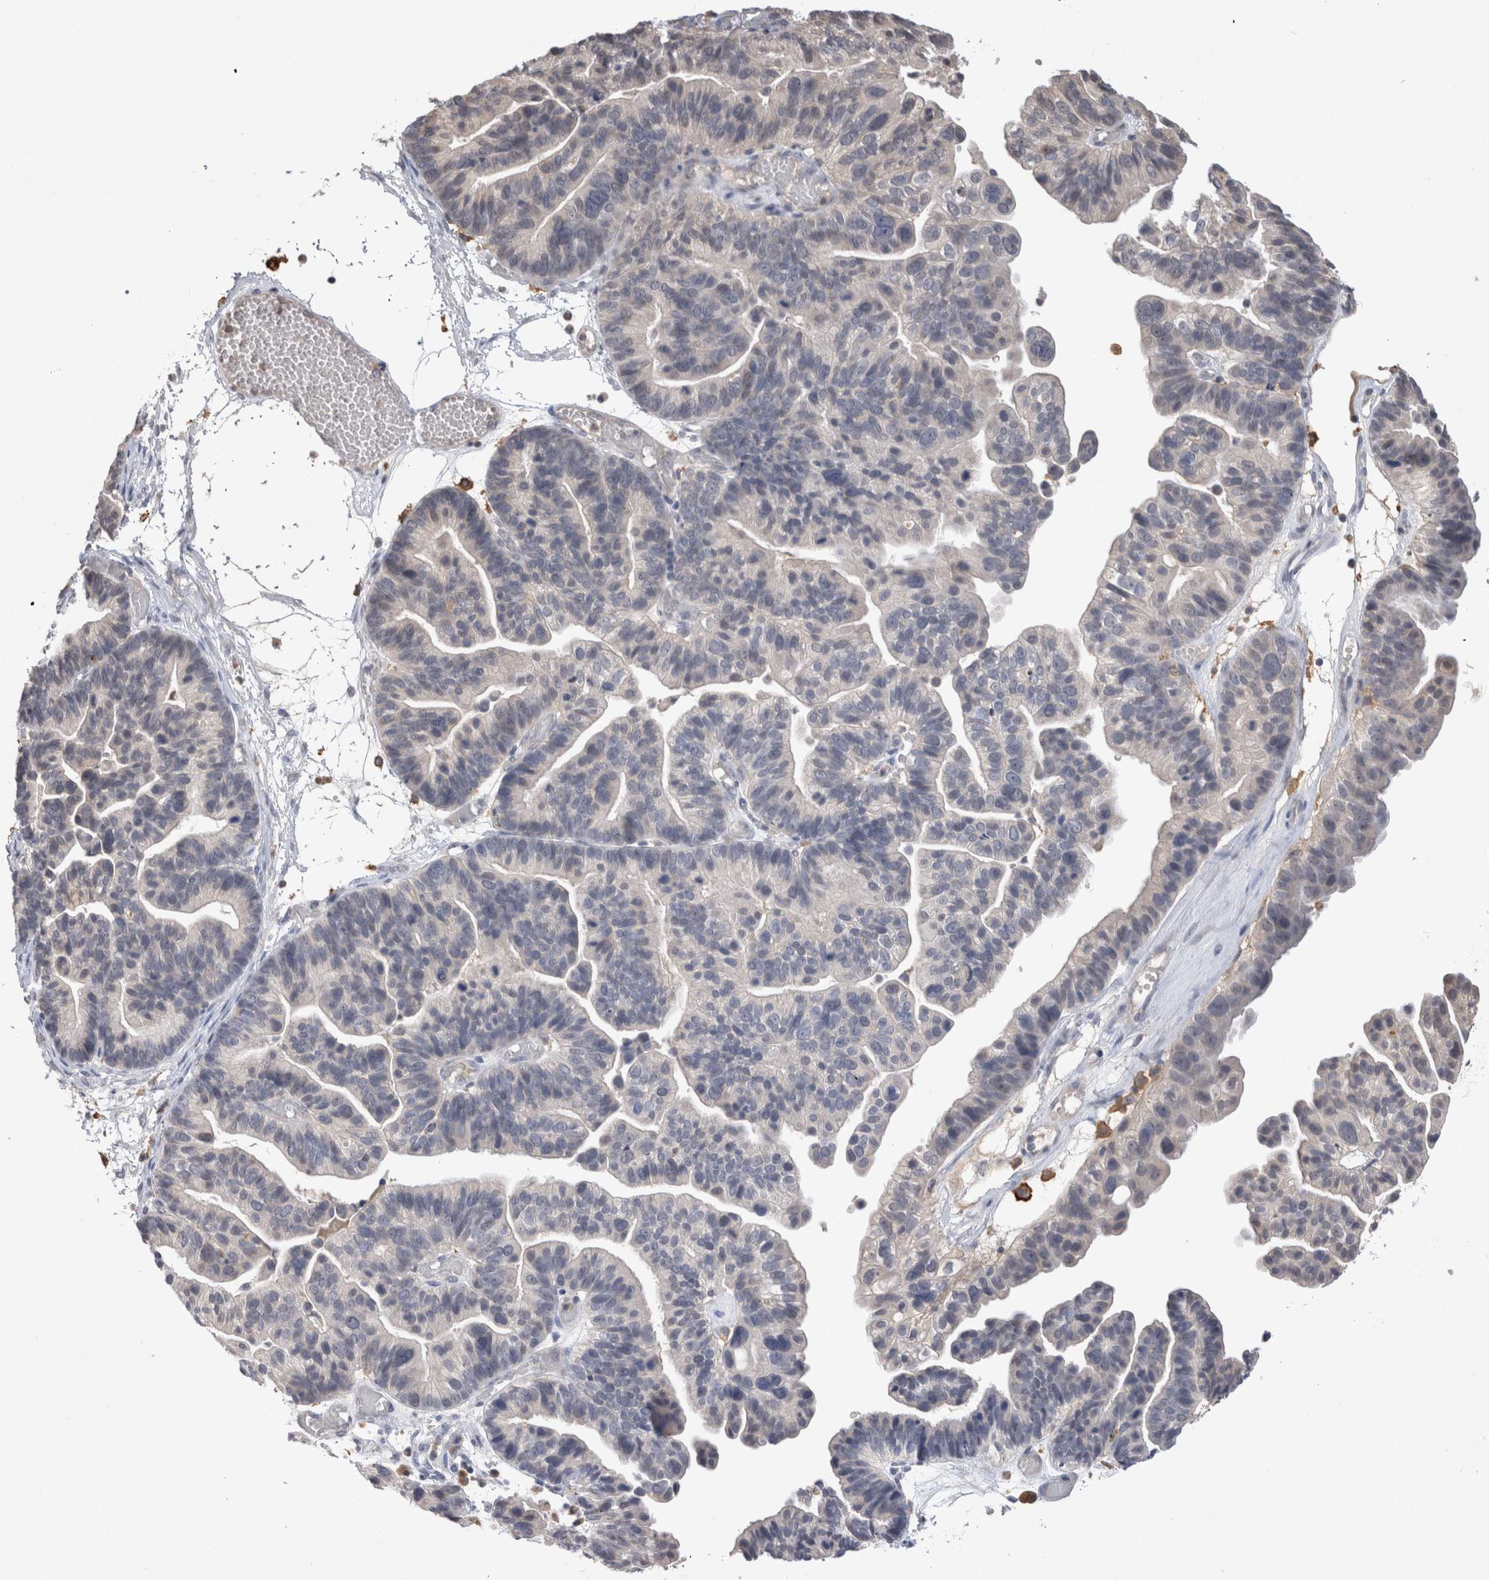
{"staining": {"intensity": "negative", "quantity": "none", "location": "none"}, "tissue": "ovarian cancer", "cell_type": "Tumor cells", "image_type": "cancer", "snomed": [{"axis": "morphology", "description": "Cystadenocarcinoma, serous, NOS"}, {"axis": "topography", "description": "Ovary"}], "caption": "High magnification brightfield microscopy of serous cystadenocarcinoma (ovarian) stained with DAB (brown) and counterstained with hematoxylin (blue): tumor cells show no significant positivity. (Stains: DAB (3,3'-diaminobenzidine) immunohistochemistry with hematoxylin counter stain, Microscopy: brightfield microscopy at high magnification).", "gene": "VSIG4", "patient": {"sex": "female", "age": 56}}